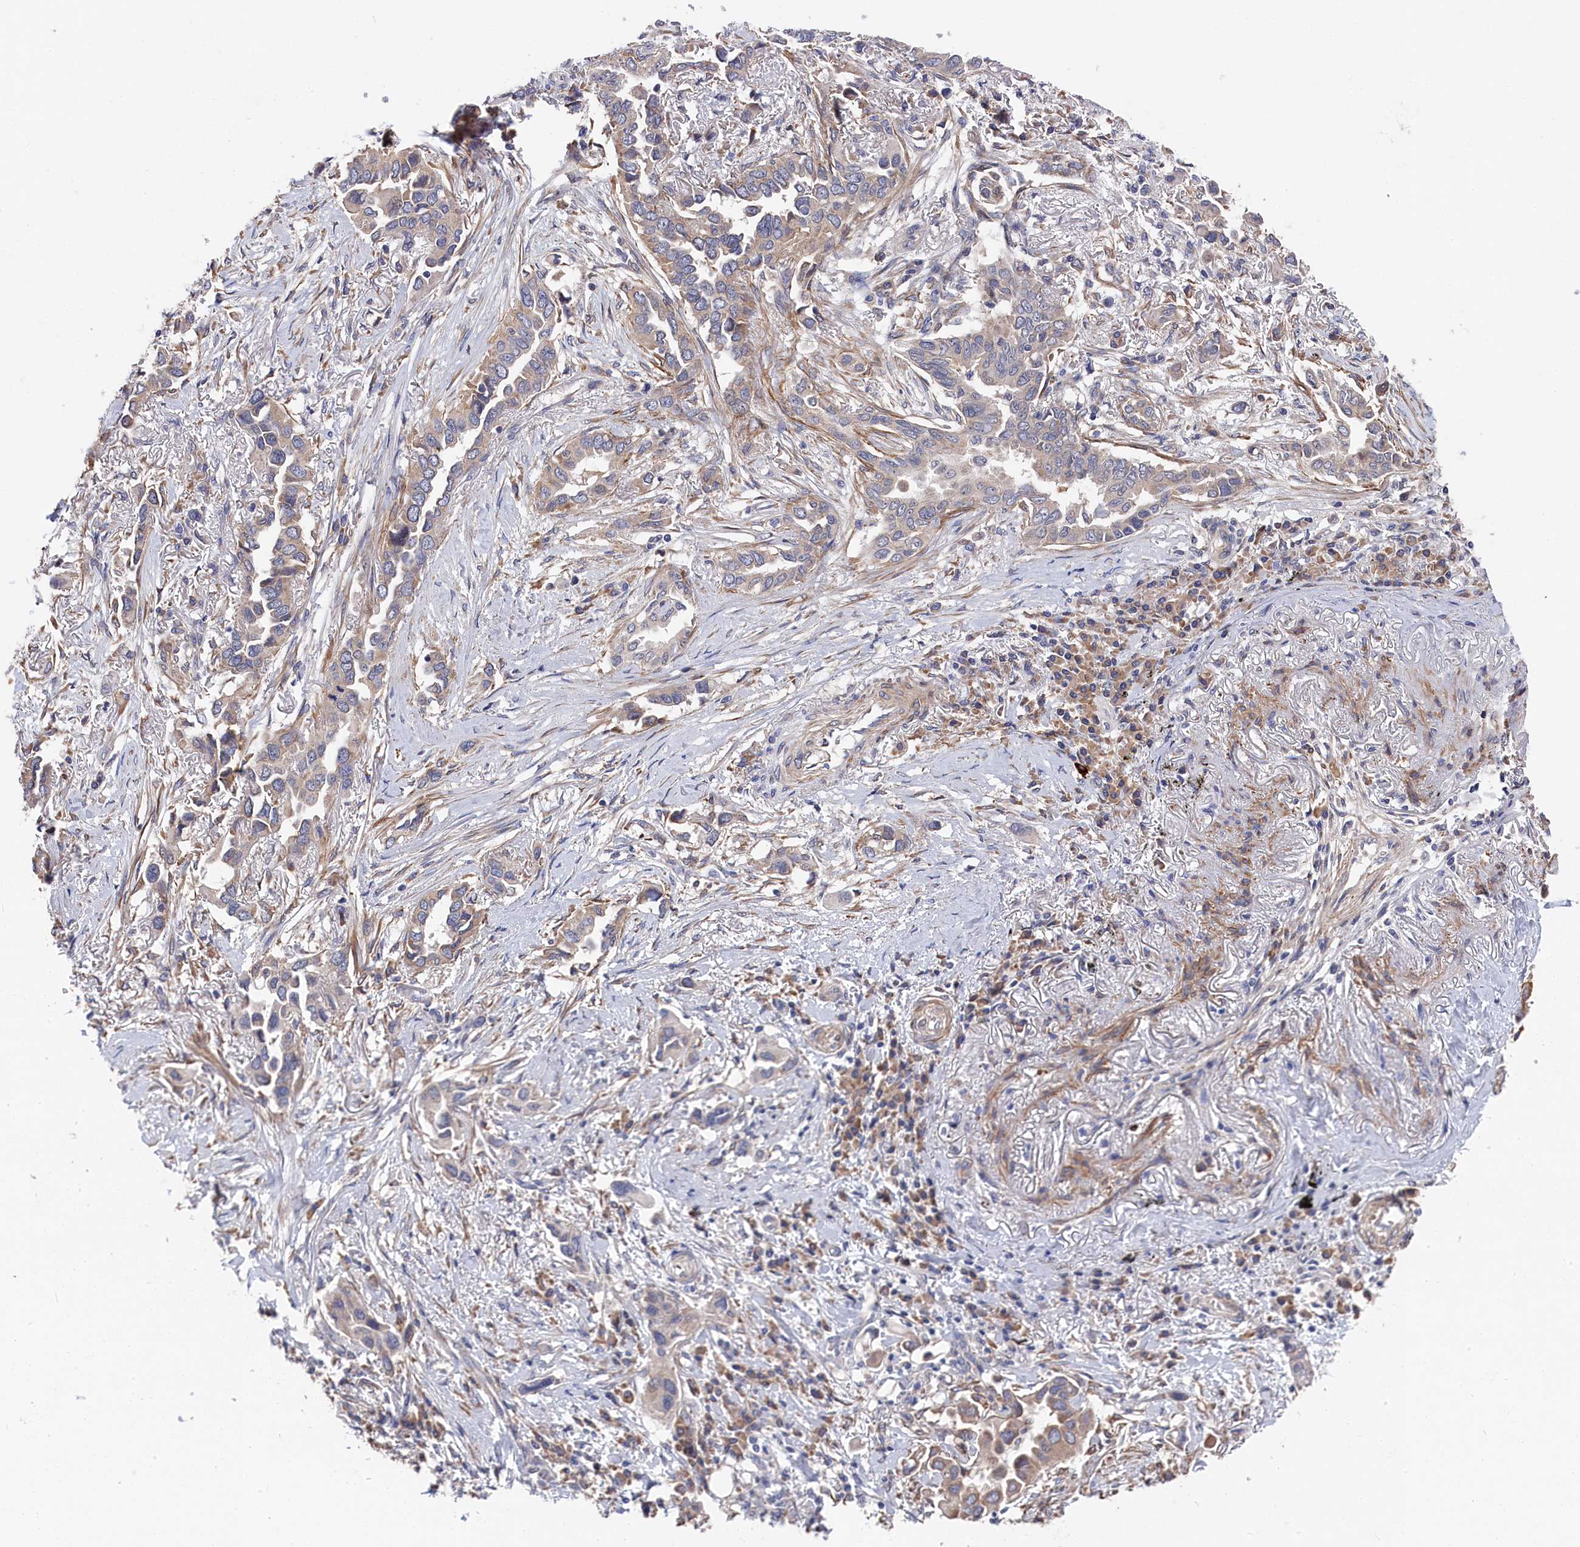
{"staining": {"intensity": "weak", "quantity": "<25%", "location": "cytoplasmic/membranous"}, "tissue": "lung cancer", "cell_type": "Tumor cells", "image_type": "cancer", "snomed": [{"axis": "morphology", "description": "Adenocarcinoma, NOS"}, {"axis": "topography", "description": "Lung"}], "caption": "Histopathology image shows no protein positivity in tumor cells of lung cancer tissue.", "gene": "CYB5D2", "patient": {"sex": "female", "age": 76}}